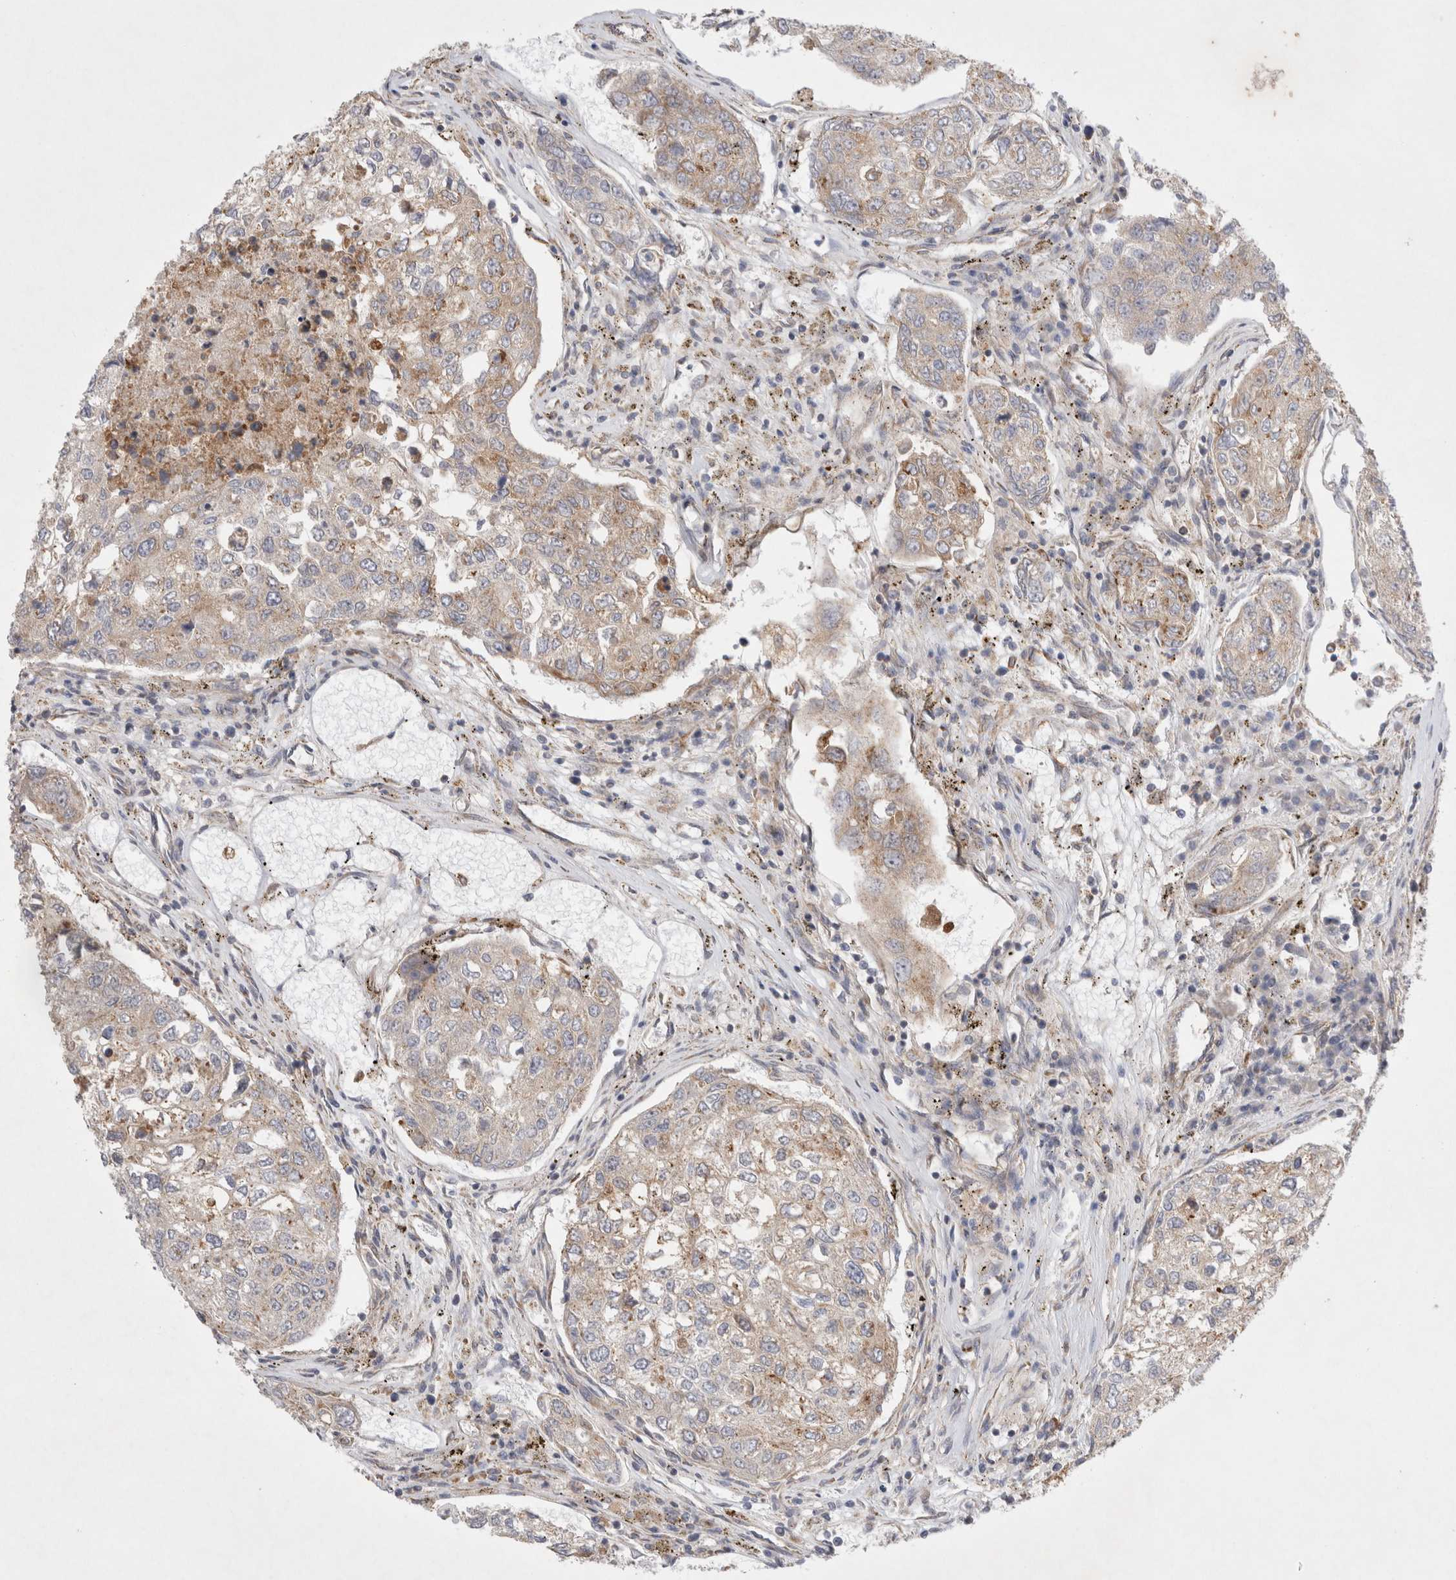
{"staining": {"intensity": "weak", "quantity": "<25%", "location": "cytoplasmic/membranous"}, "tissue": "urothelial cancer", "cell_type": "Tumor cells", "image_type": "cancer", "snomed": [{"axis": "morphology", "description": "Urothelial carcinoma, High grade"}, {"axis": "topography", "description": "Lymph node"}, {"axis": "topography", "description": "Urinary bladder"}], "caption": "An IHC image of high-grade urothelial carcinoma is shown. There is no staining in tumor cells of high-grade urothelial carcinoma. (Brightfield microscopy of DAB immunohistochemistry (IHC) at high magnification).", "gene": "NPC1", "patient": {"sex": "male", "age": 51}}